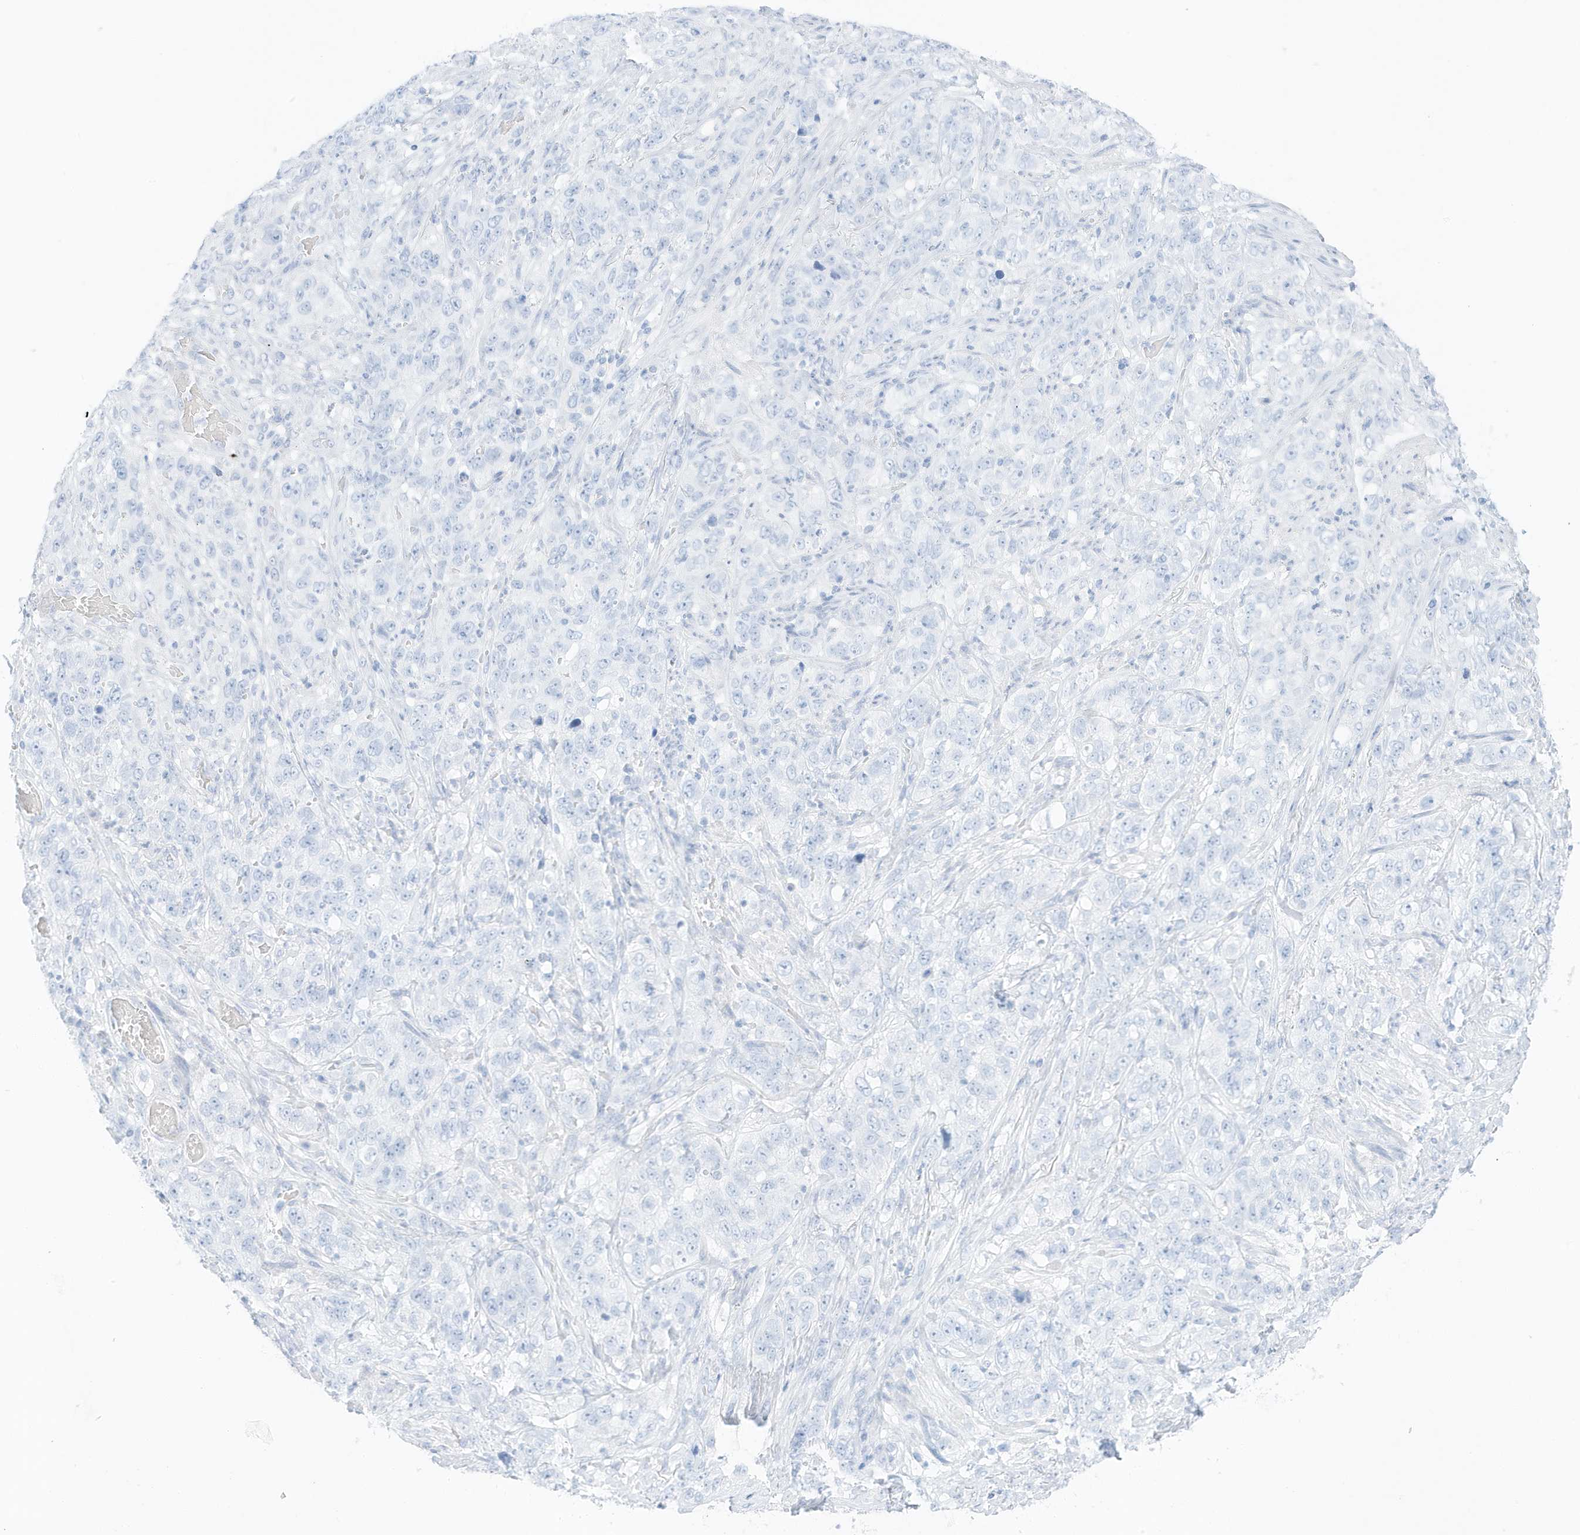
{"staining": {"intensity": "negative", "quantity": "none", "location": "none"}, "tissue": "stomach cancer", "cell_type": "Tumor cells", "image_type": "cancer", "snomed": [{"axis": "morphology", "description": "Adenocarcinoma, NOS"}, {"axis": "topography", "description": "Stomach"}], "caption": "Protein analysis of stomach adenocarcinoma exhibits no significant positivity in tumor cells.", "gene": "SLC22A13", "patient": {"sex": "male", "age": 48}}